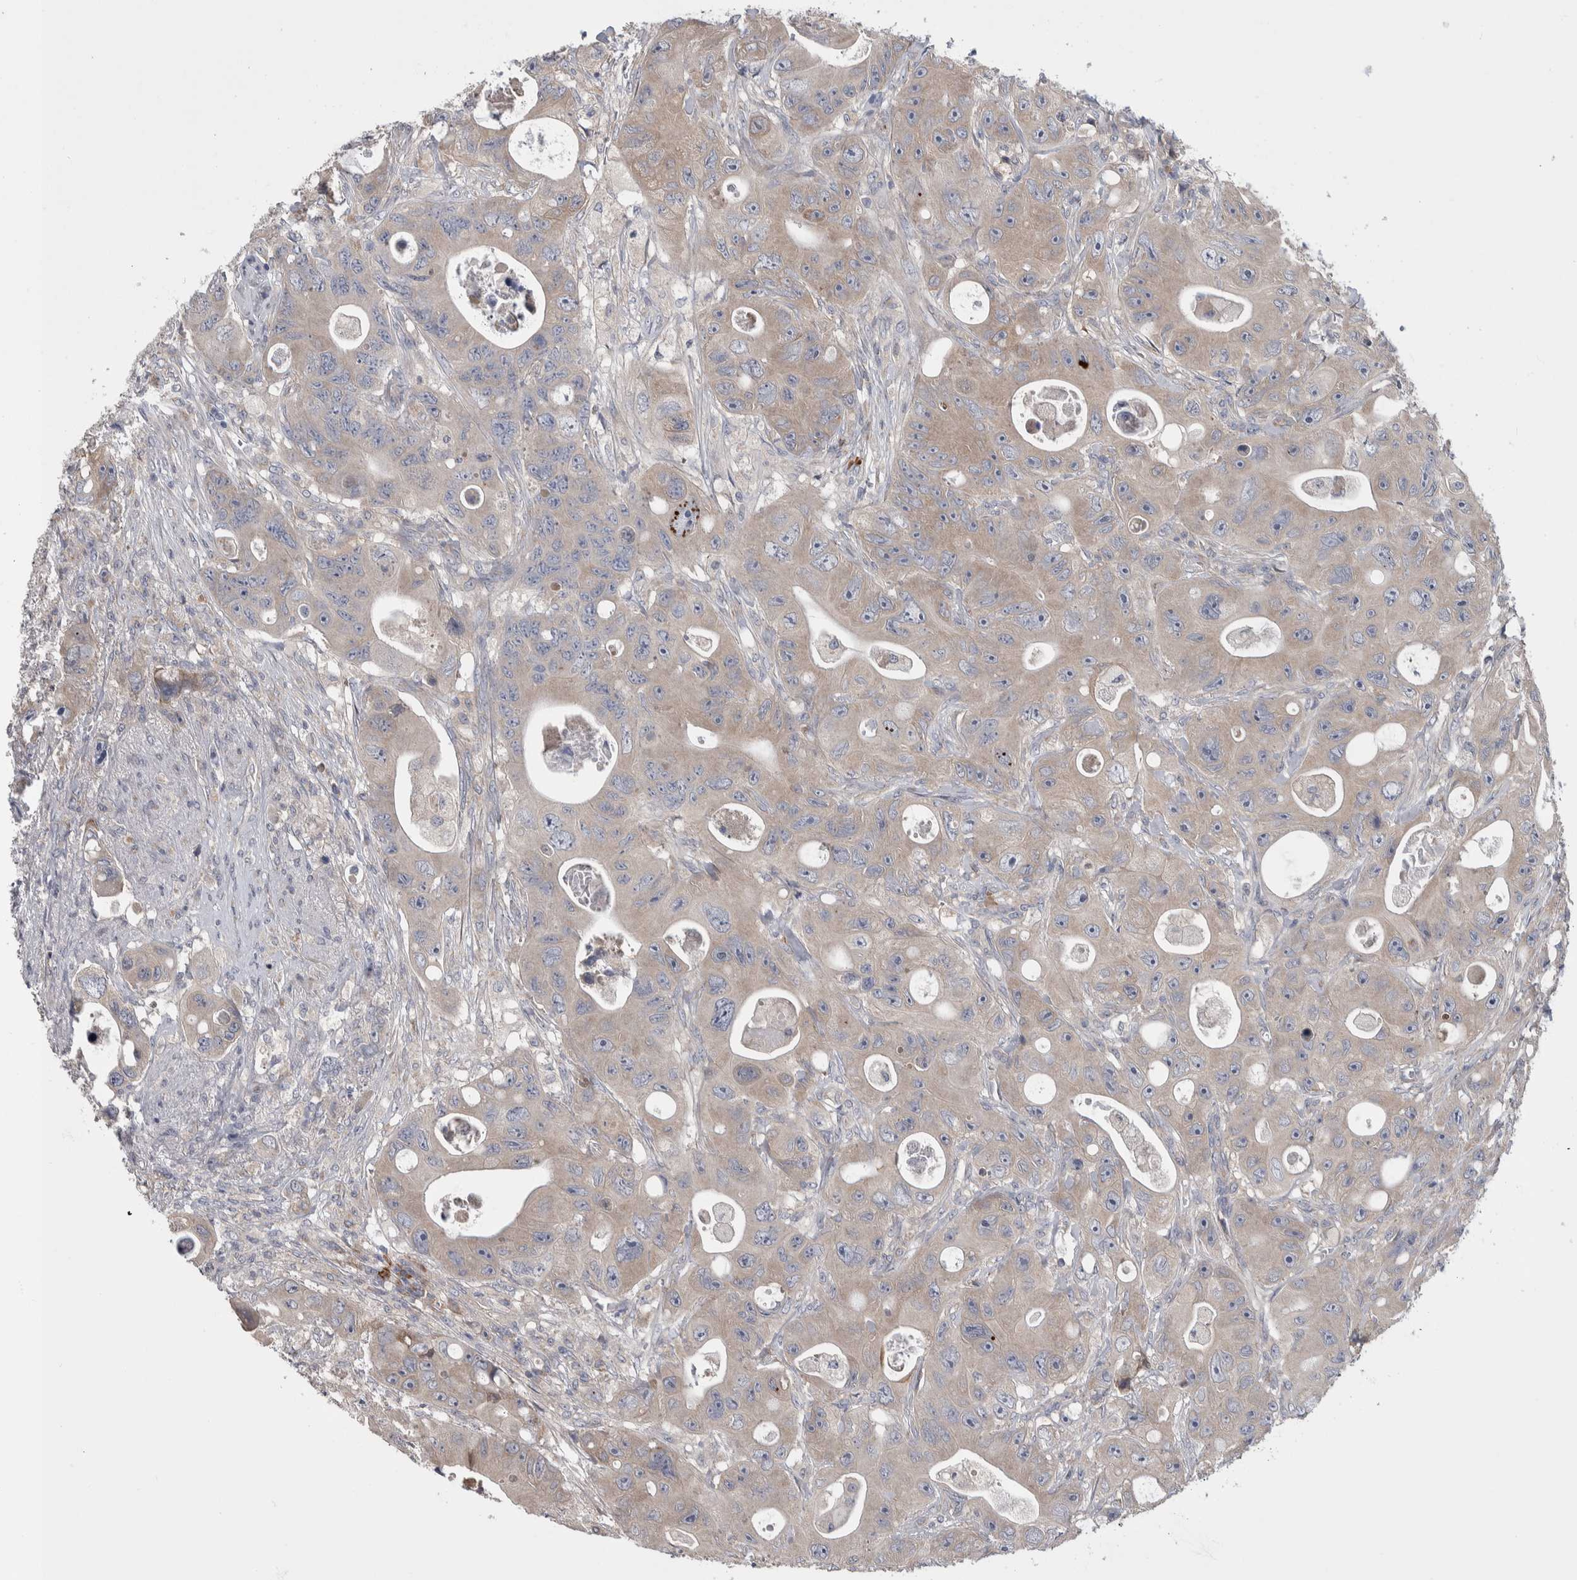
{"staining": {"intensity": "strong", "quantity": "<25%", "location": "cytoplasmic/membranous,nuclear"}, "tissue": "colorectal cancer", "cell_type": "Tumor cells", "image_type": "cancer", "snomed": [{"axis": "morphology", "description": "Adenocarcinoma, NOS"}, {"axis": "topography", "description": "Colon"}], "caption": "About <25% of tumor cells in human adenocarcinoma (colorectal) show strong cytoplasmic/membranous and nuclear protein expression as visualized by brown immunohistochemical staining.", "gene": "IBTK", "patient": {"sex": "female", "age": 46}}